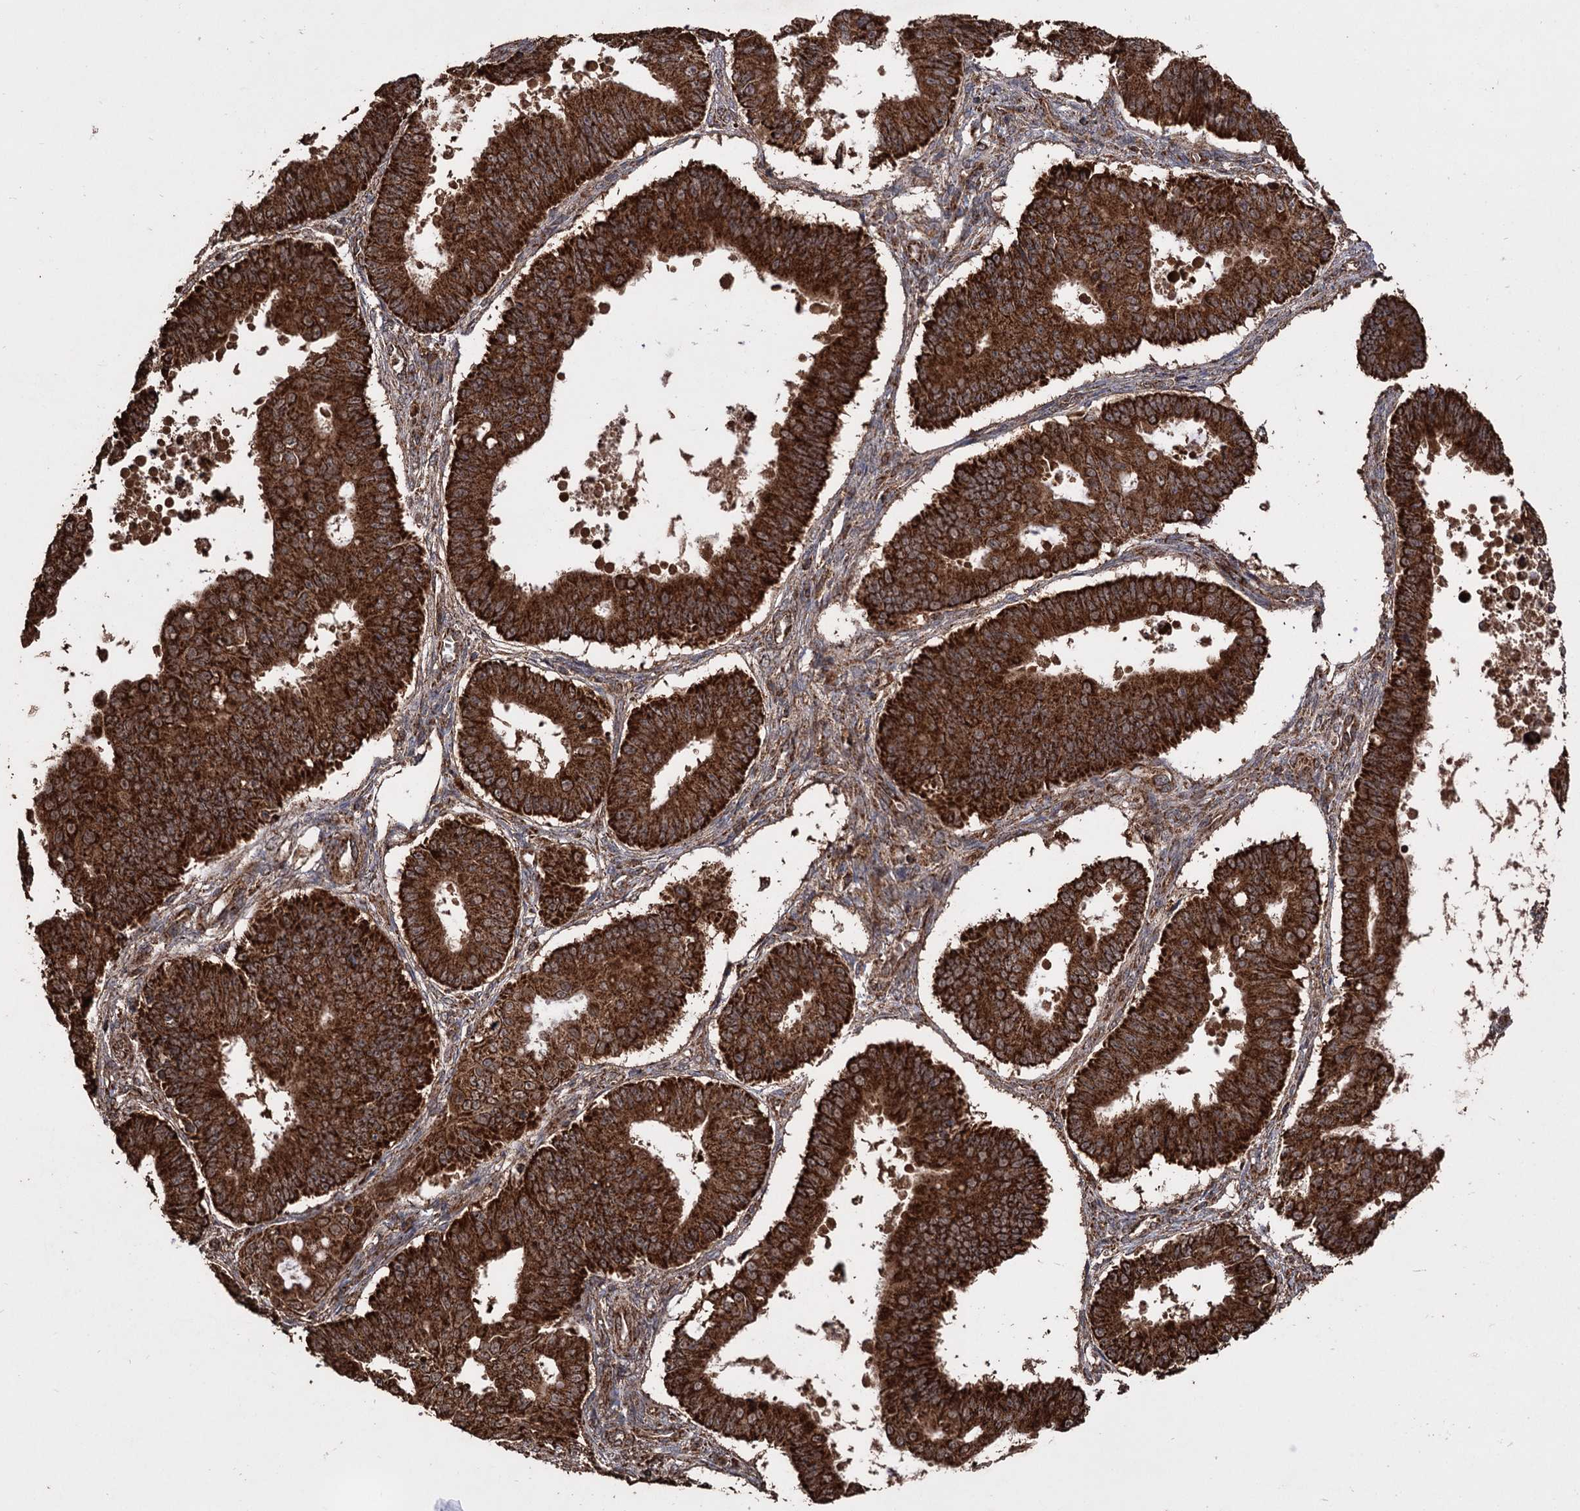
{"staining": {"intensity": "strong", "quantity": ">75%", "location": "cytoplasmic/membranous"}, "tissue": "ovarian cancer", "cell_type": "Tumor cells", "image_type": "cancer", "snomed": [{"axis": "morphology", "description": "Carcinoma, endometroid"}, {"axis": "topography", "description": "Appendix"}, {"axis": "topography", "description": "Ovary"}], "caption": "Immunohistochemistry (IHC) staining of ovarian endometroid carcinoma, which exhibits high levels of strong cytoplasmic/membranous expression in about >75% of tumor cells indicating strong cytoplasmic/membranous protein expression. The staining was performed using DAB (brown) for protein detection and nuclei were counterstained in hematoxylin (blue).", "gene": "IPO4", "patient": {"sex": "female", "age": 42}}